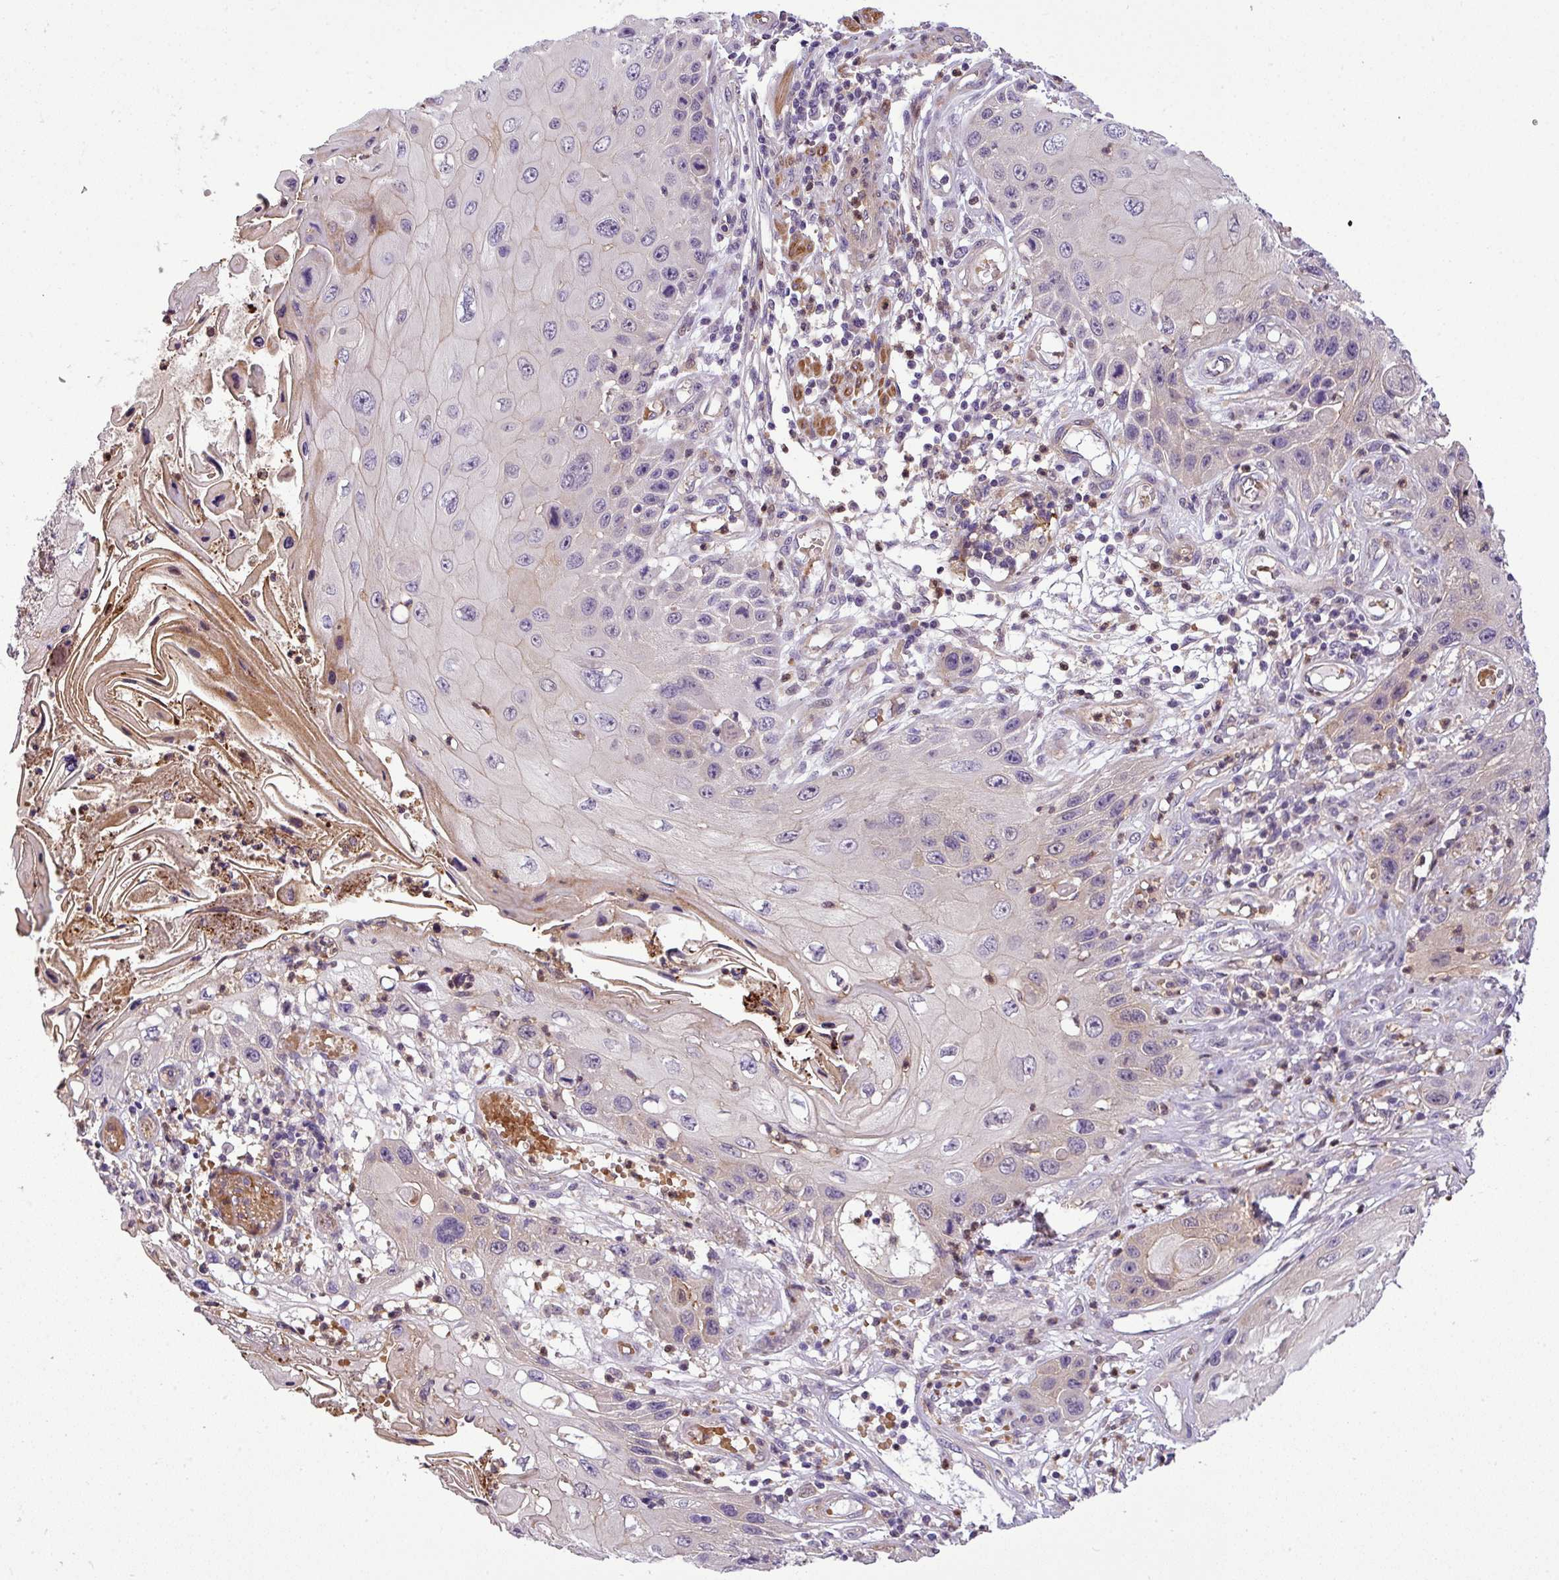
{"staining": {"intensity": "negative", "quantity": "none", "location": "none"}, "tissue": "skin cancer", "cell_type": "Tumor cells", "image_type": "cancer", "snomed": [{"axis": "morphology", "description": "Squamous cell carcinoma, NOS"}, {"axis": "topography", "description": "Skin"}, {"axis": "topography", "description": "Vulva"}], "caption": "This is an IHC histopathology image of skin cancer. There is no positivity in tumor cells.", "gene": "NBEAL2", "patient": {"sex": "female", "age": 44}}